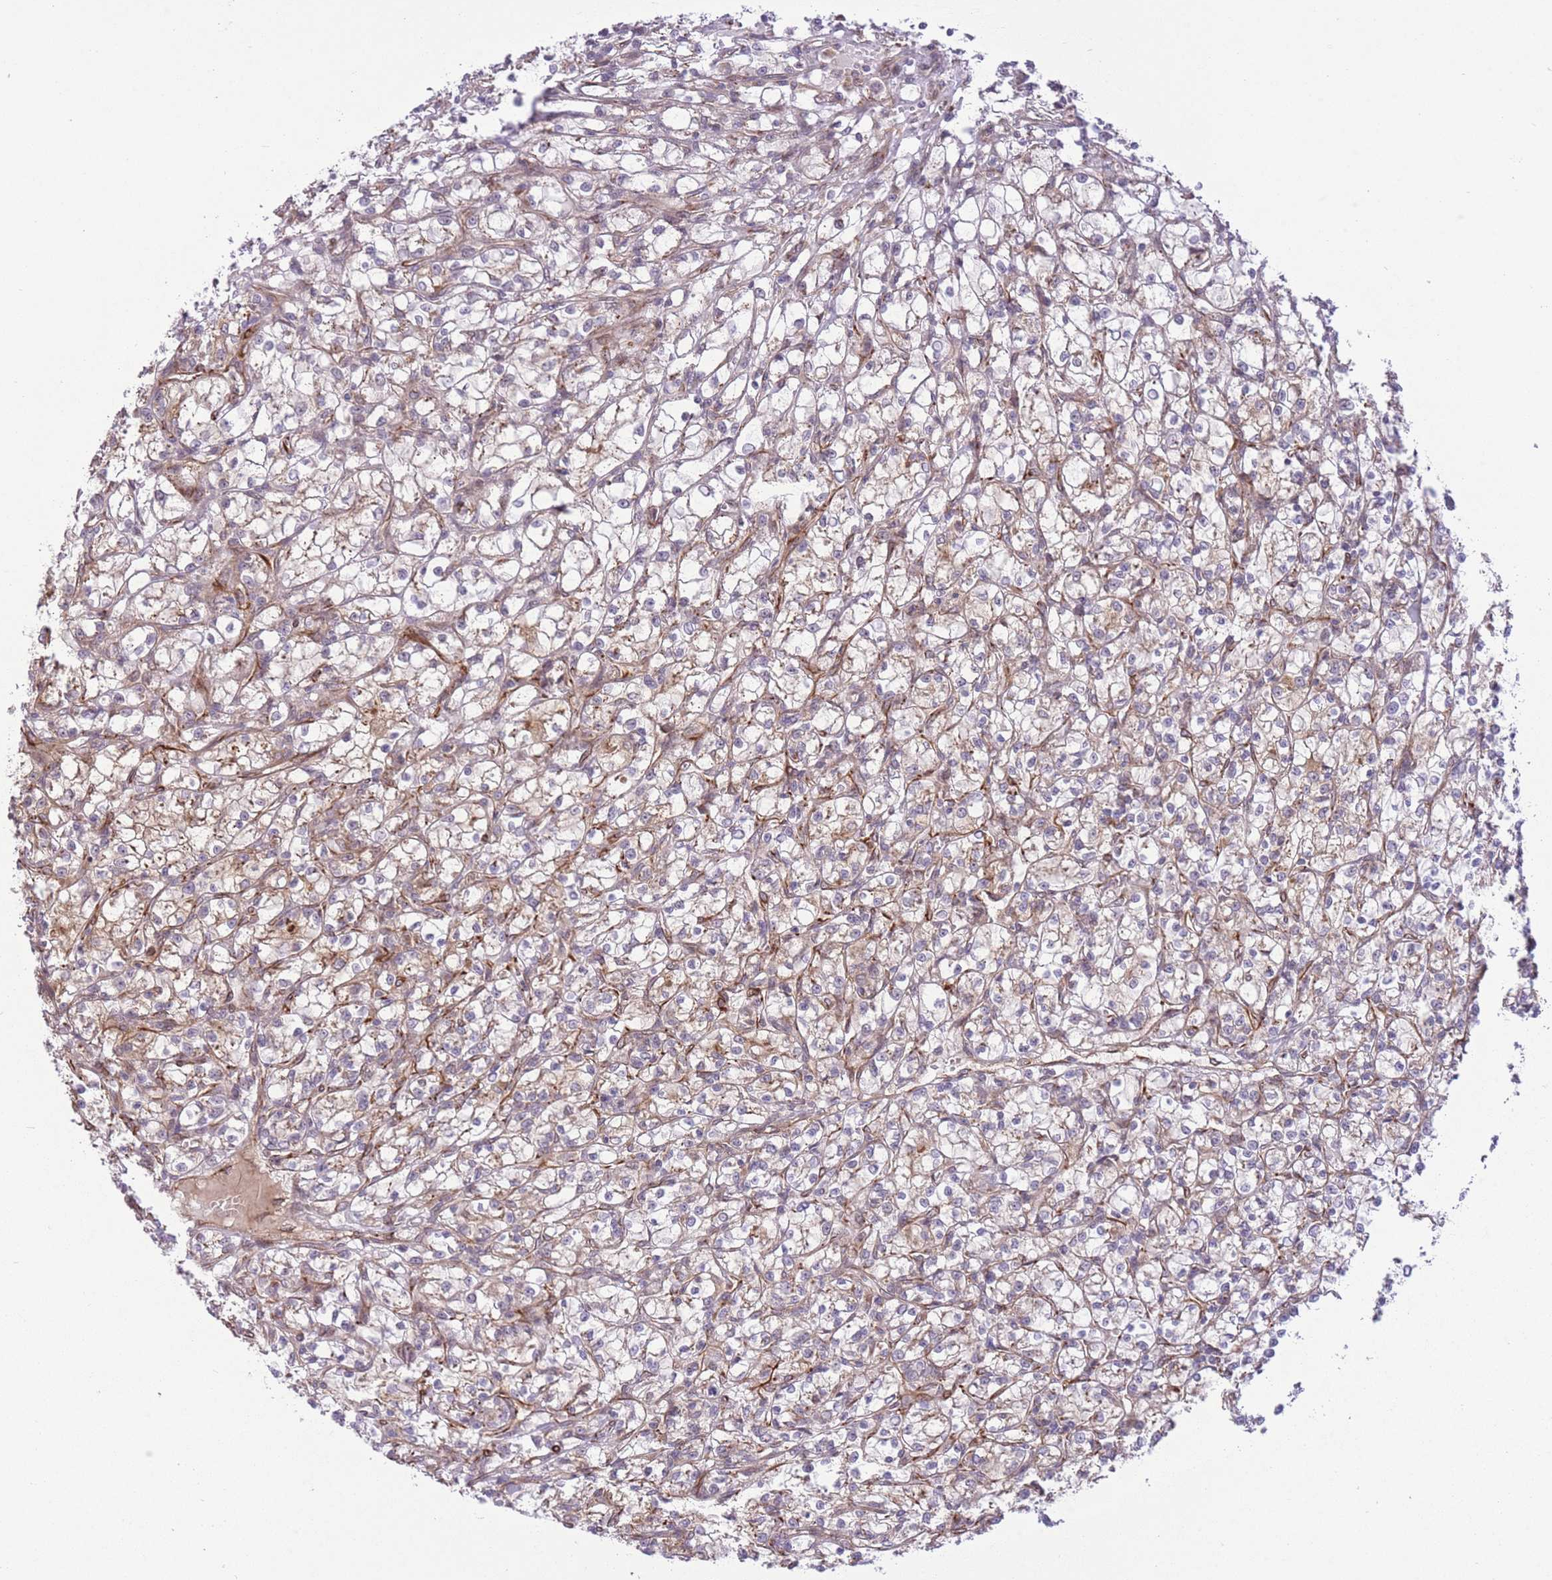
{"staining": {"intensity": "moderate", "quantity": "<25%", "location": "cytoplasmic/membranous"}, "tissue": "renal cancer", "cell_type": "Tumor cells", "image_type": "cancer", "snomed": [{"axis": "morphology", "description": "Adenocarcinoma, NOS"}, {"axis": "topography", "description": "Kidney"}], "caption": "A high-resolution histopathology image shows immunohistochemistry (IHC) staining of renal cancer (adenocarcinoma), which demonstrates moderate cytoplasmic/membranous positivity in about <25% of tumor cells.", "gene": "ZBED5", "patient": {"sex": "female", "age": 59}}